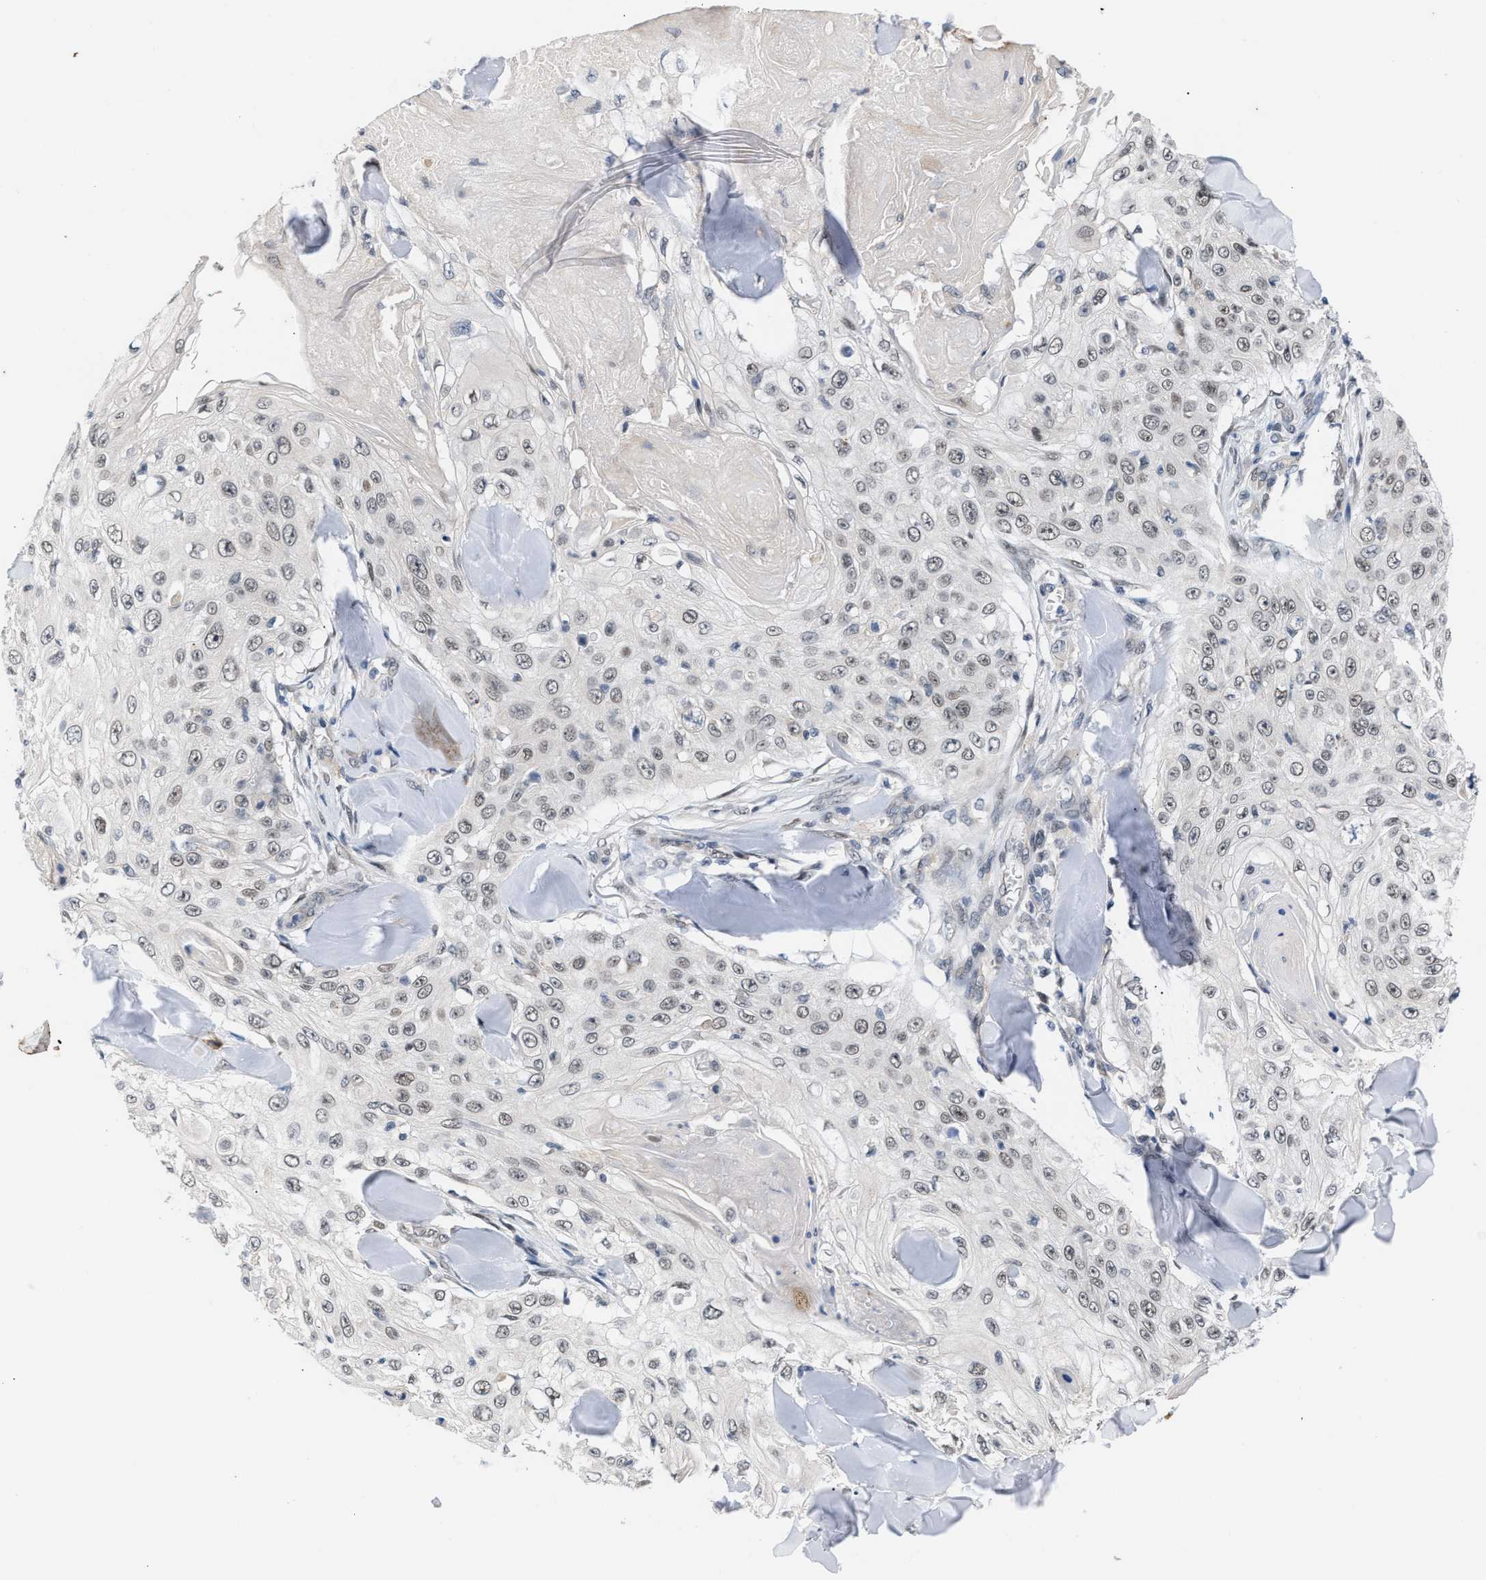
{"staining": {"intensity": "weak", "quantity": "25%-75%", "location": "nuclear"}, "tissue": "skin cancer", "cell_type": "Tumor cells", "image_type": "cancer", "snomed": [{"axis": "morphology", "description": "Squamous cell carcinoma, NOS"}, {"axis": "topography", "description": "Skin"}], "caption": "Protein staining of skin cancer tissue displays weak nuclear staining in approximately 25%-75% of tumor cells.", "gene": "TXNRD3", "patient": {"sex": "male", "age": 86}}